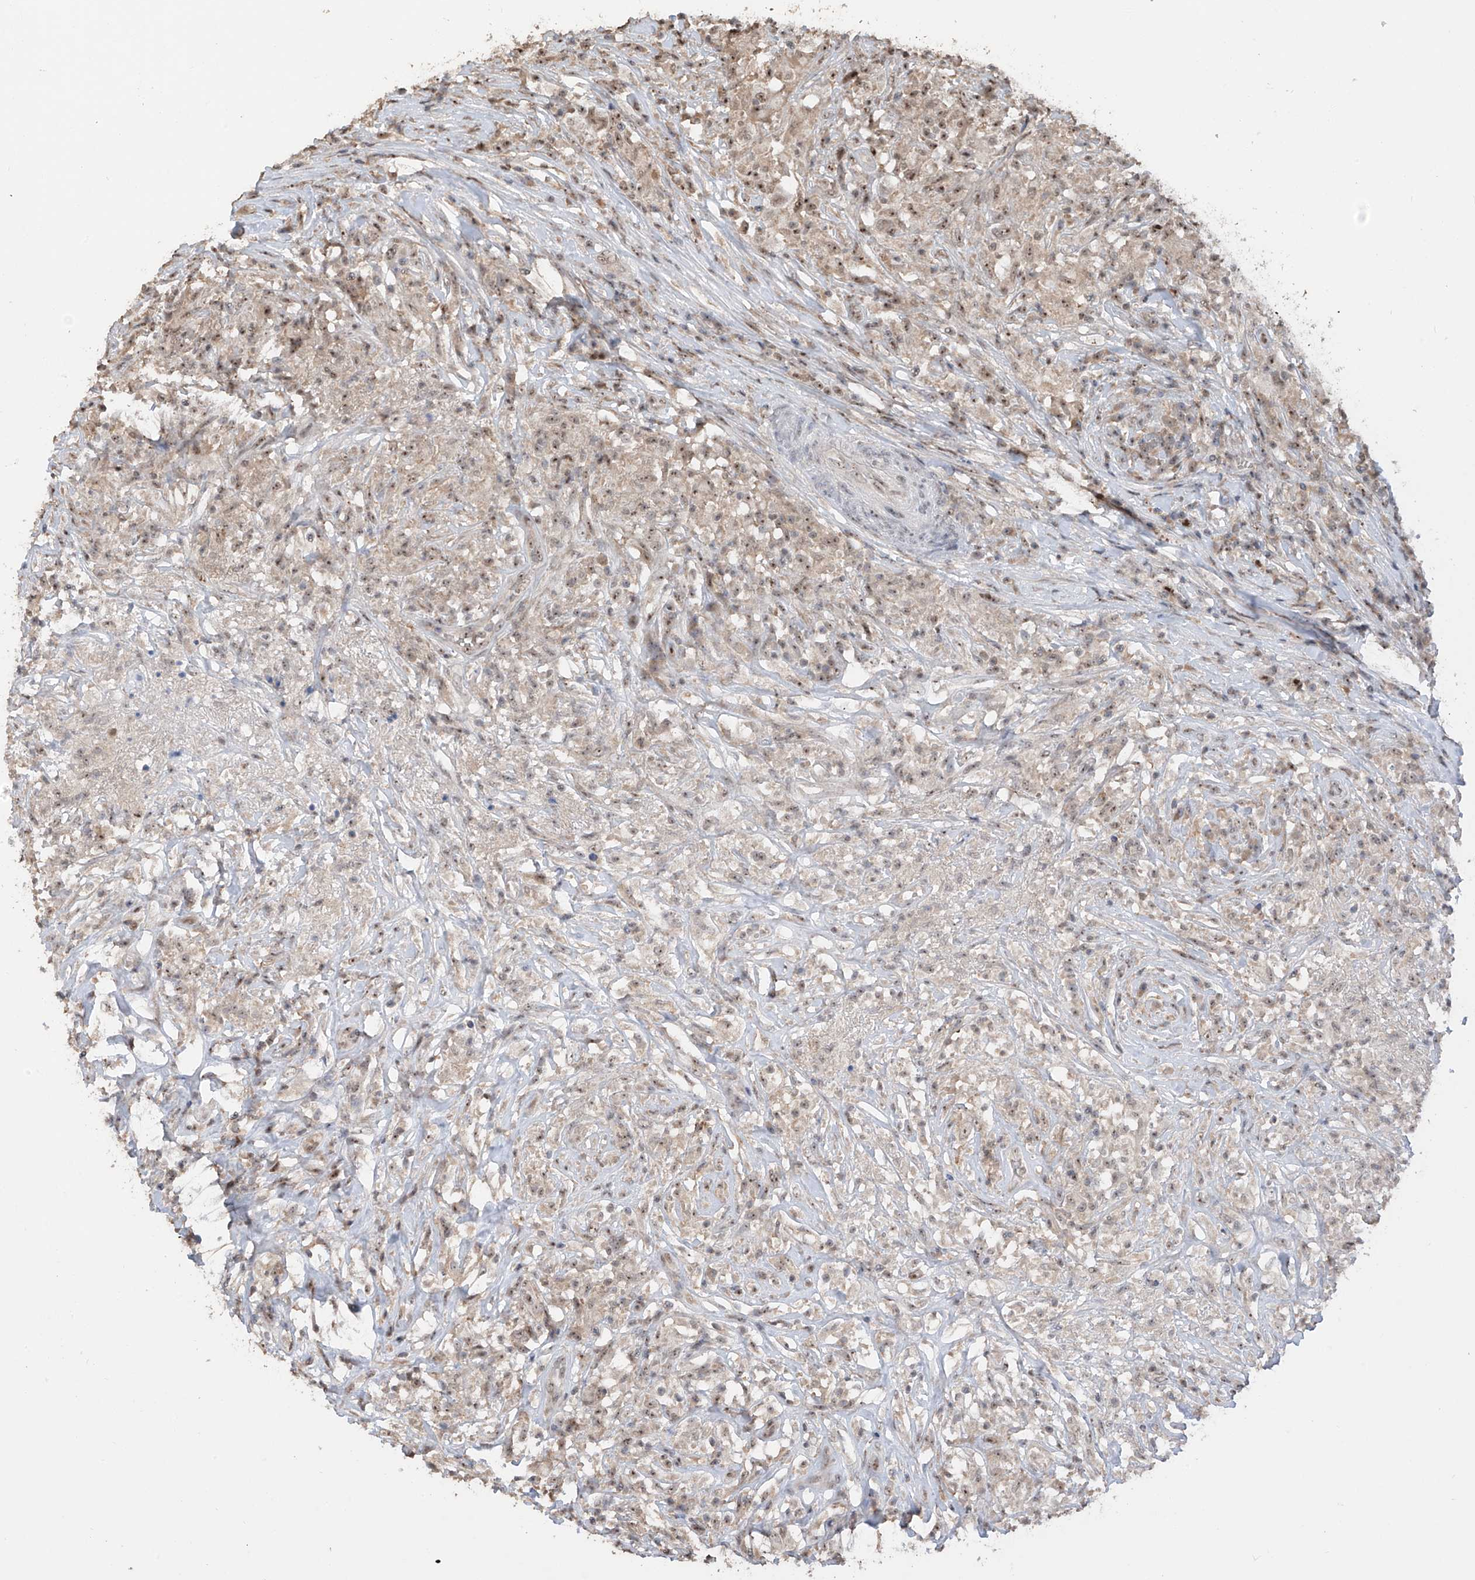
{"staining": {"intensity": "moderate", "quantity": ">75%", "location": "nuclear"}, "tissue": "testis cancer", "cell_type": "Tumor cells", "image_type": "cancer", "snomed": [{"axis": "morphology", "description": "Seminoma, NOS"}, {"axis": "topography", "description": "Testis"}], "caption": "Immunohistochemistry image of neoplastic tissue: human testis seminoma stained using IHC displays medium levels of moderate protein expression localized specifically in the nuclear of tumor cells, appearing as a nuclear brown color.", "gene": "C1orf131", "patient": {"sex": "male", "age": 49}}